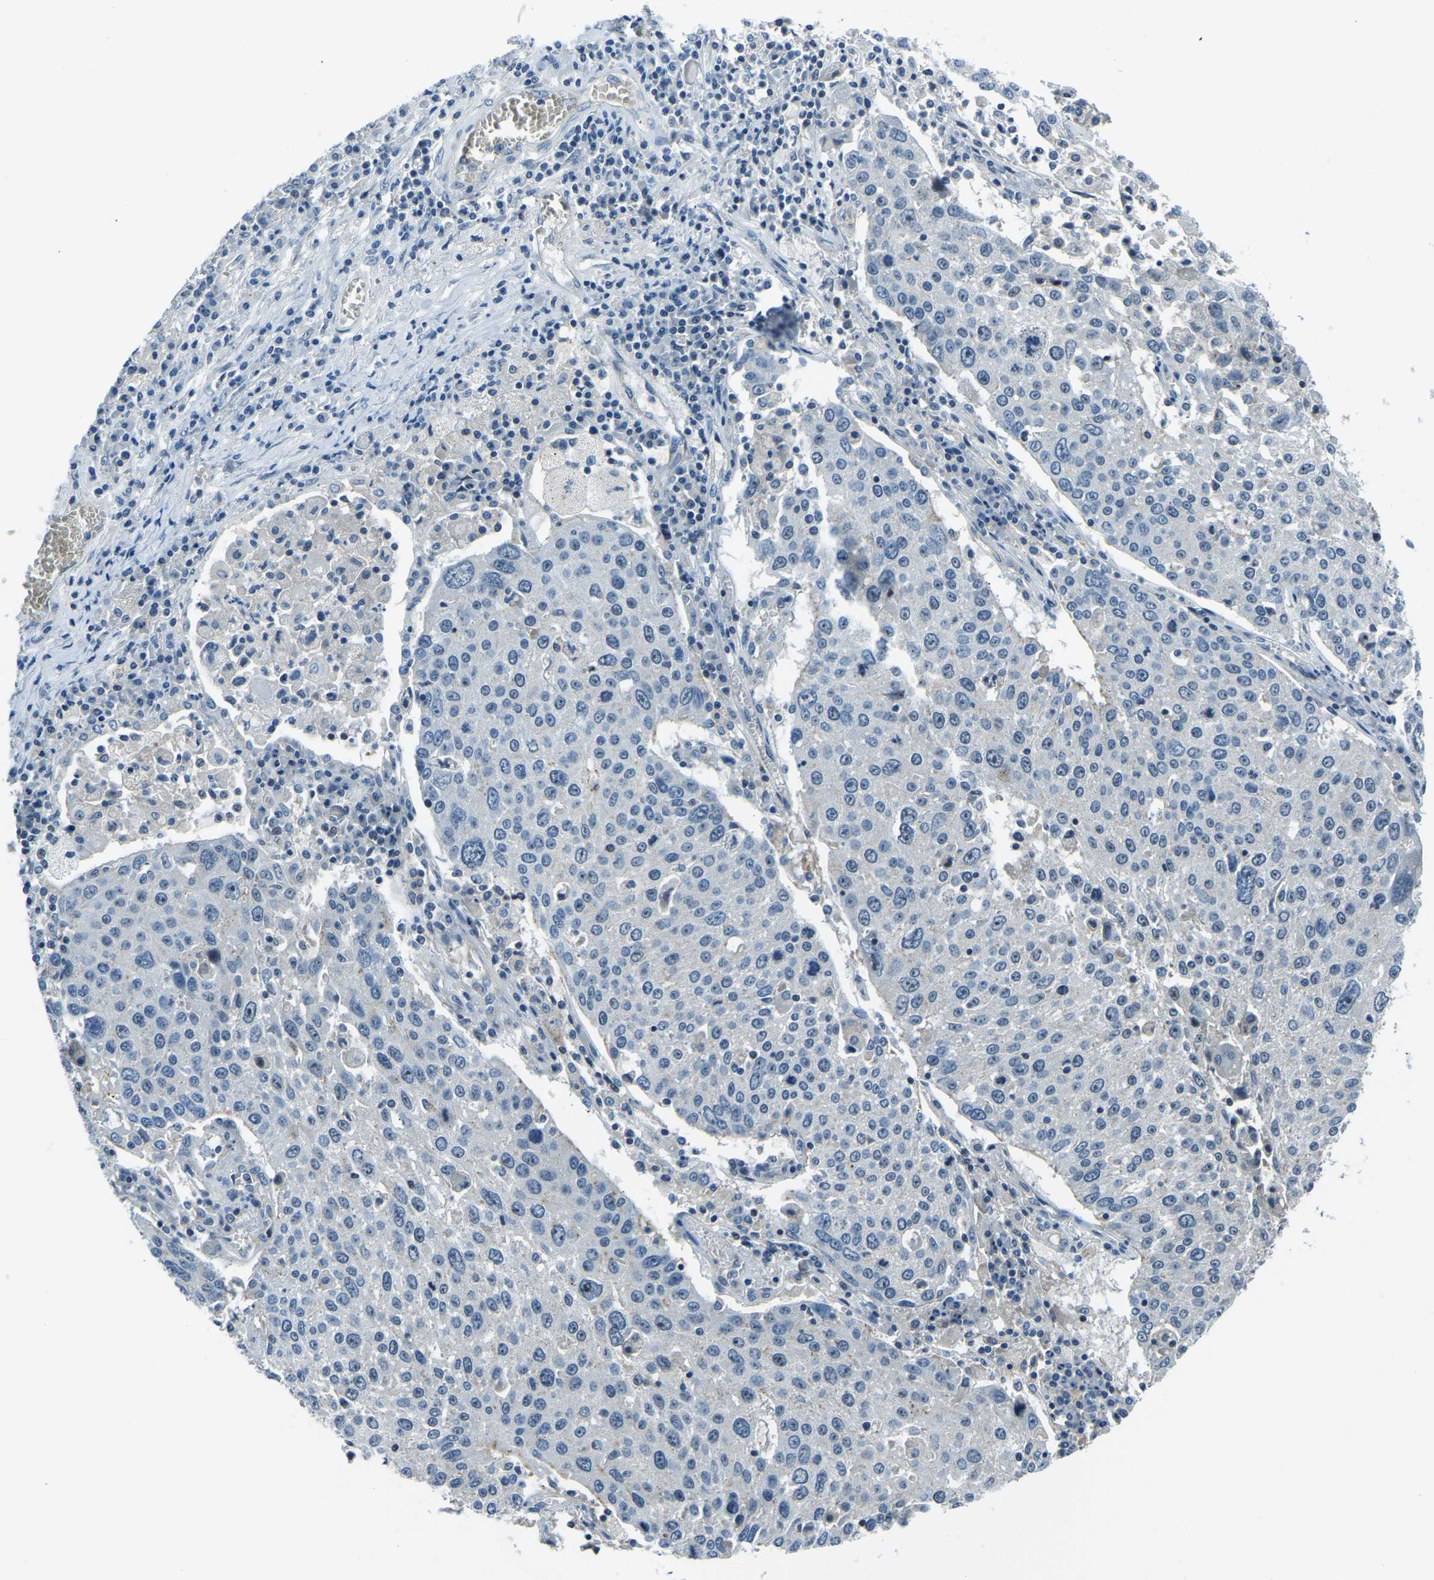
{"staining": {"intensity": "negative", "quantity": "none", "location": "none"}, "tissue": "lung cancer", "cell_type": "Tumor cells", "image_type": "cancer", "snomed": [{"axis": "morphology", "description": "Squamous cell carcinoma, NOS"}, {"axis": "topography", "description": "Lung"}], "caption": "IHC micrograph of human lung squamous cell carcinoma stained for a protein (brown), which reveals no staining in tumor cells.", "gene": "RRP1", "patient": {"sex": "male", "age": 65}}